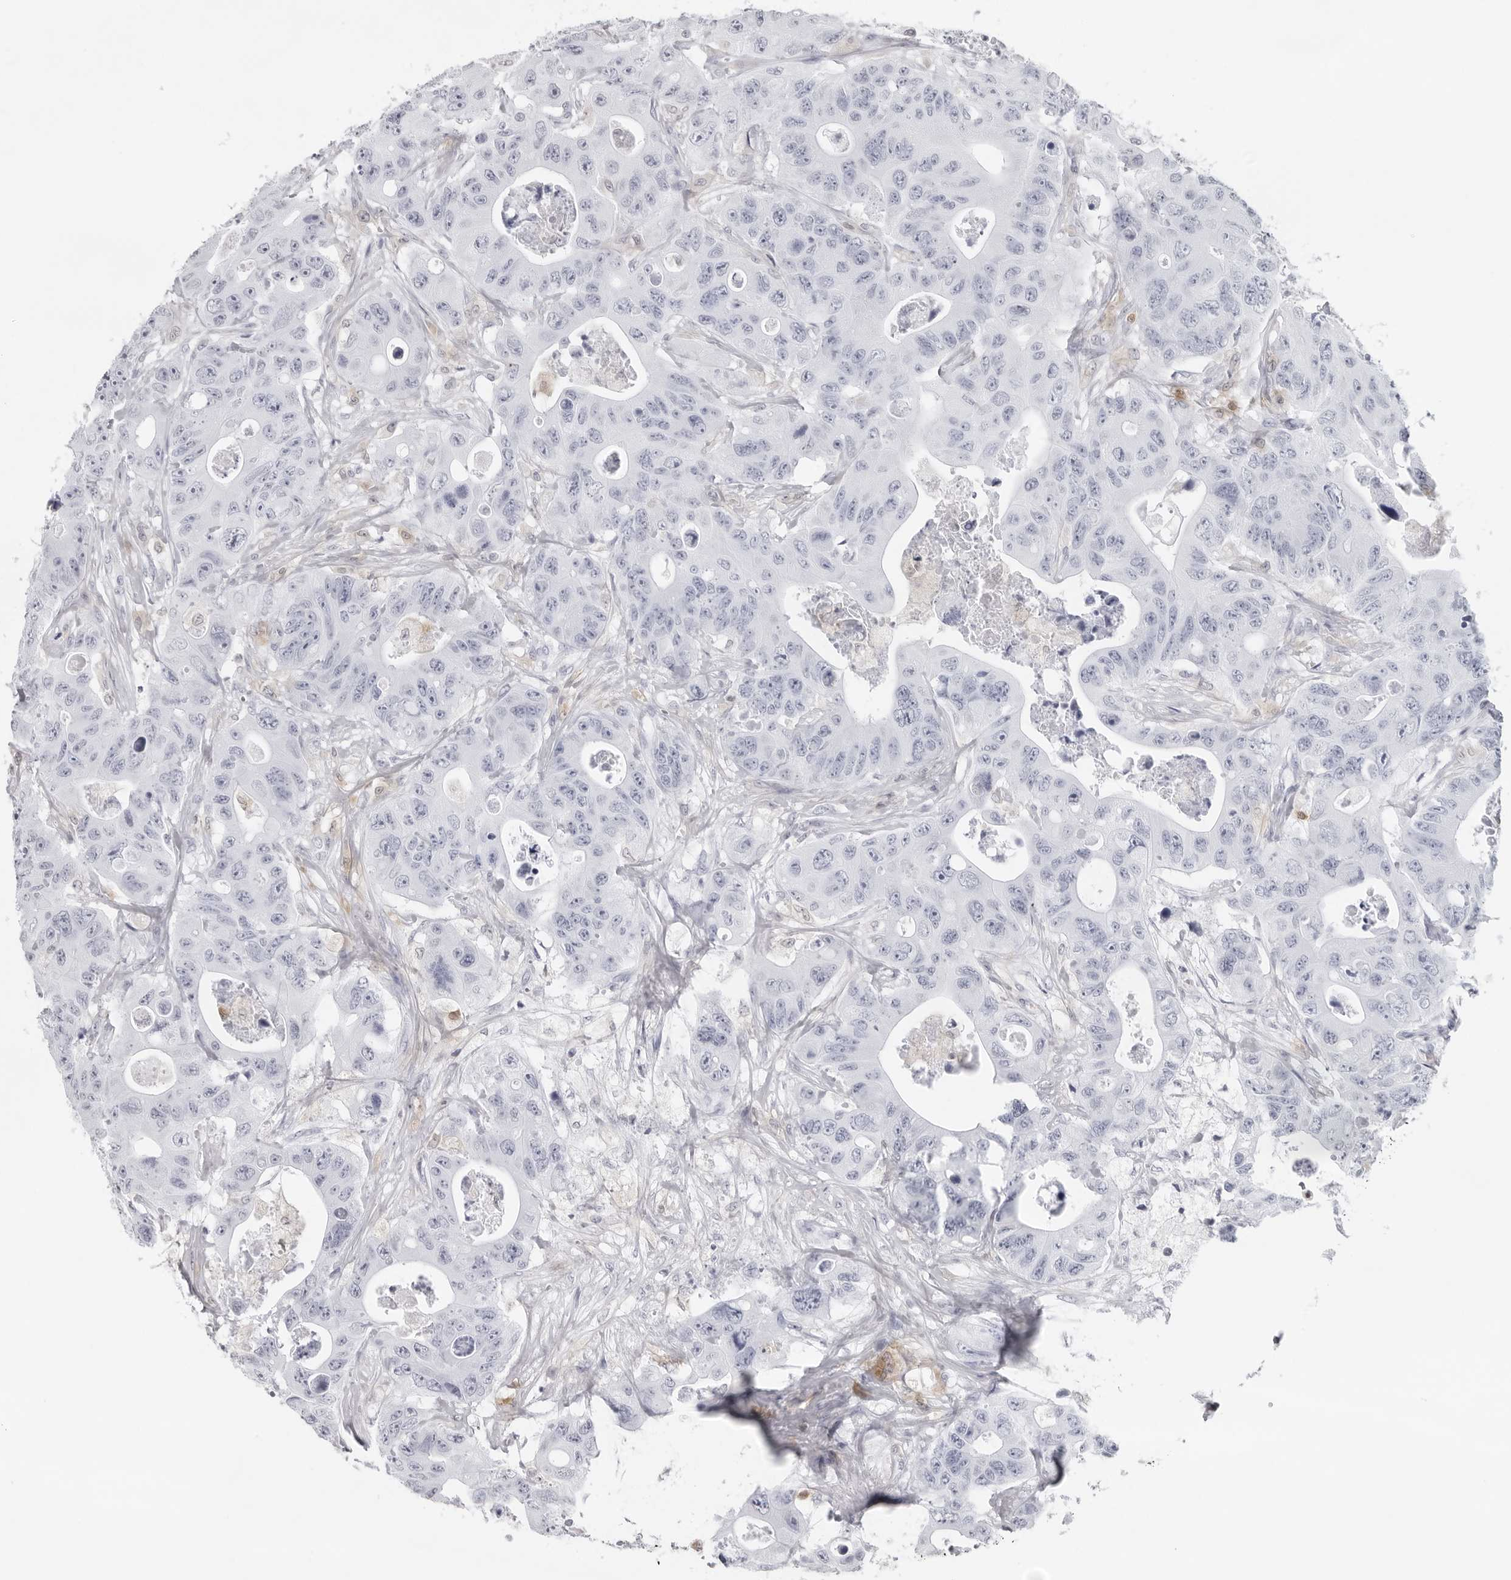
{"staining": {"intensity": "negative", "quantity": "none", "location": "none"}, "tissue": "colorectal cancer", "cell_type": "Tumor cells", "image_type": "cancer", "snomed": [{"axis": "morphology", "description": "Adenocarcinoma, NOS"}, {"axis": "topography", "description": "Colon"}], "caption": "Tumor cells show no significant protein positivity in colorectal cancer (adenocarcinoma). (DAB IHC visualized using brightfield microscopy, high magnification).", "gene": "FMNL1", "patient": {"sex": "female", "age": 46}}